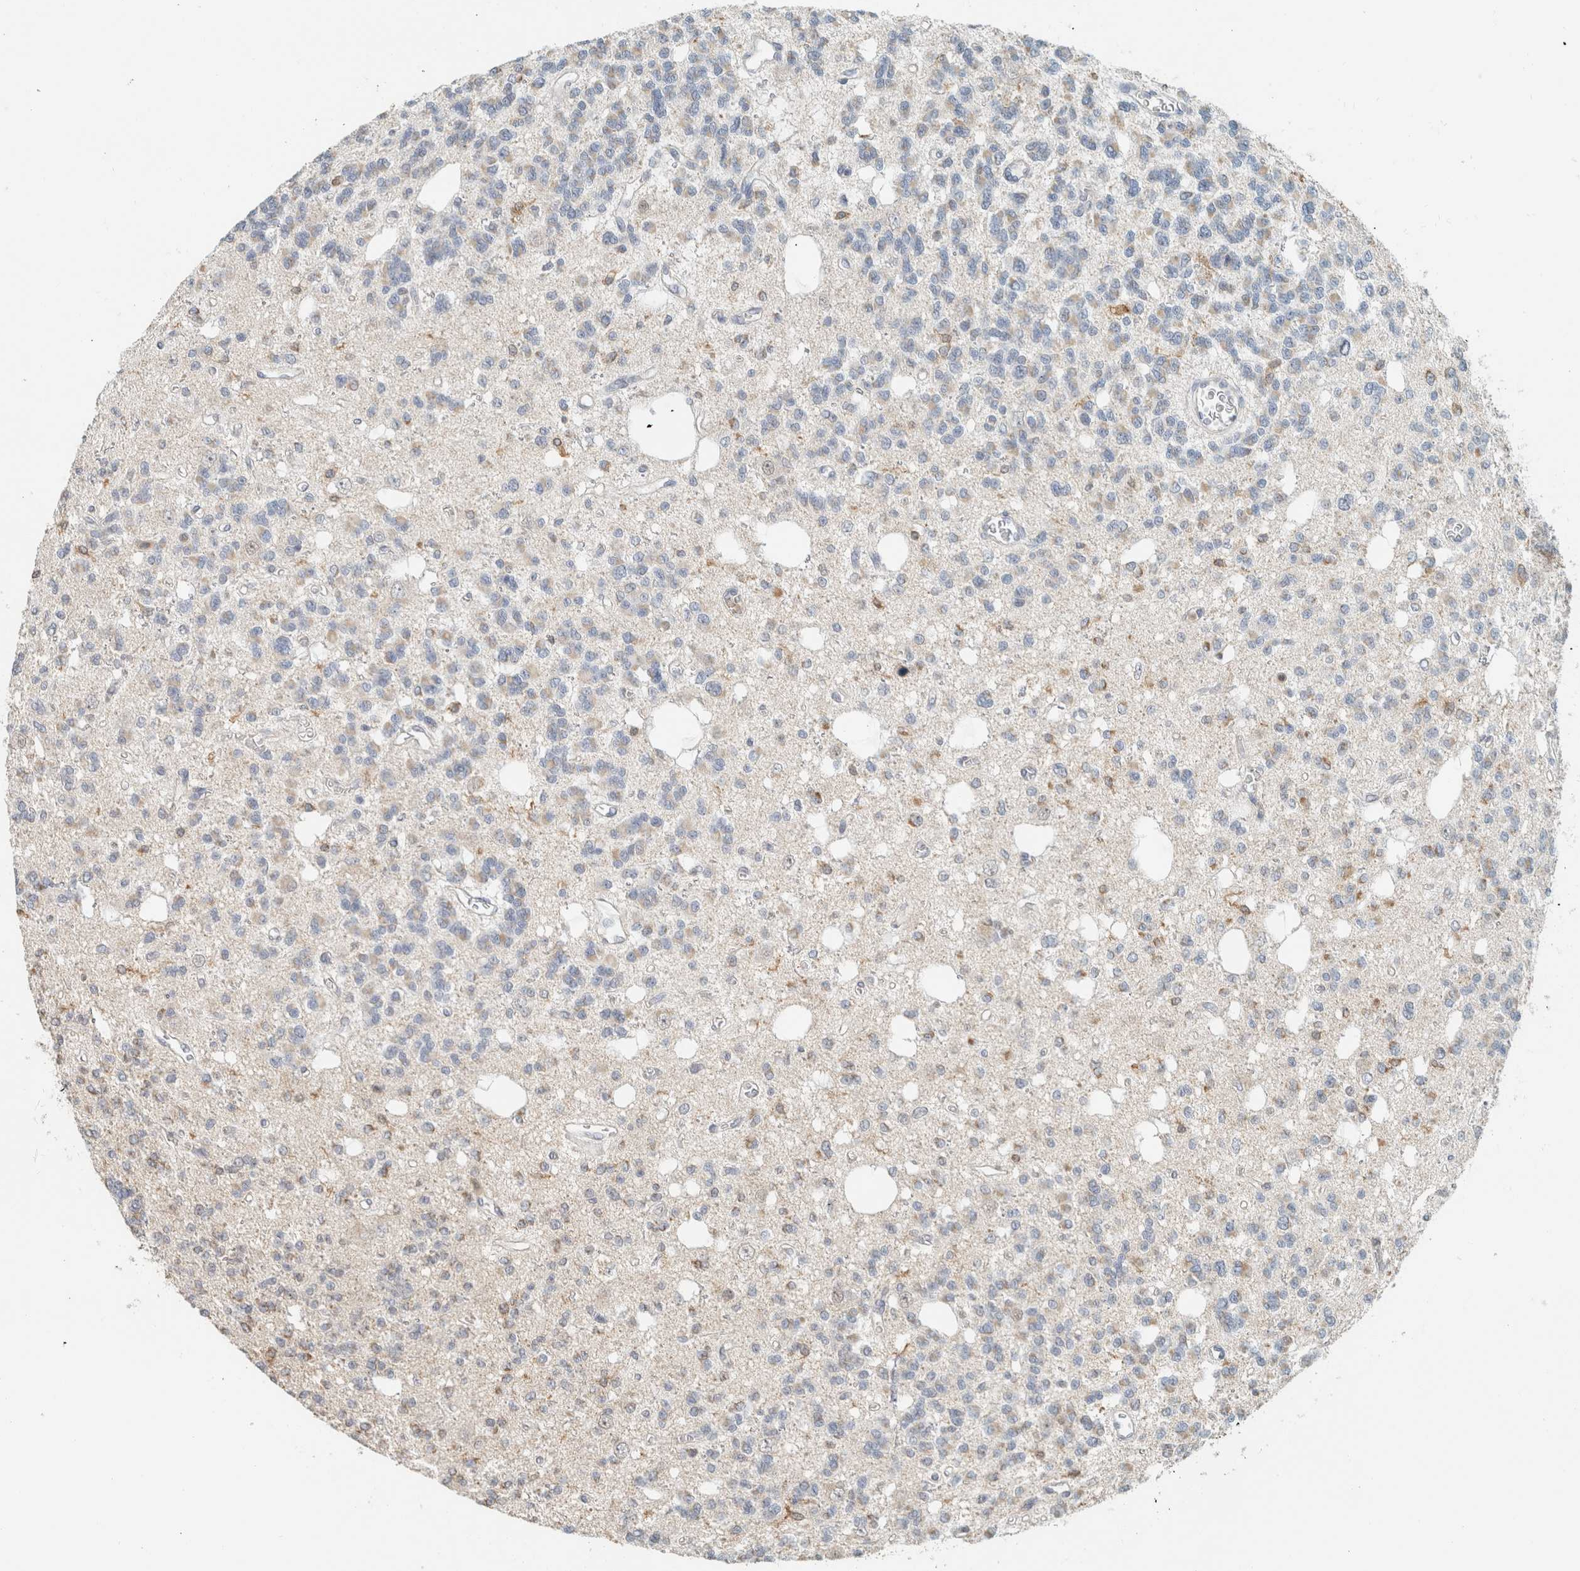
{"staining": {"intensity": "weak", "quantity": "<25%", "location": "cytoplasmic/membranous"}, "tissue": "glioma", "cell_type": "Tumor cells", "image_type": "cancer", "snomed": [{"axis": "morphology", "description": "Glioma, malignant, Low grade"}, {"axis": "topography", "description": "Brain"}], "caption": "The histopathology image reveals no staining of tumor cells in glioma.", "gene": "CAPG", "patient": {"sex": "male", "age": 38}}